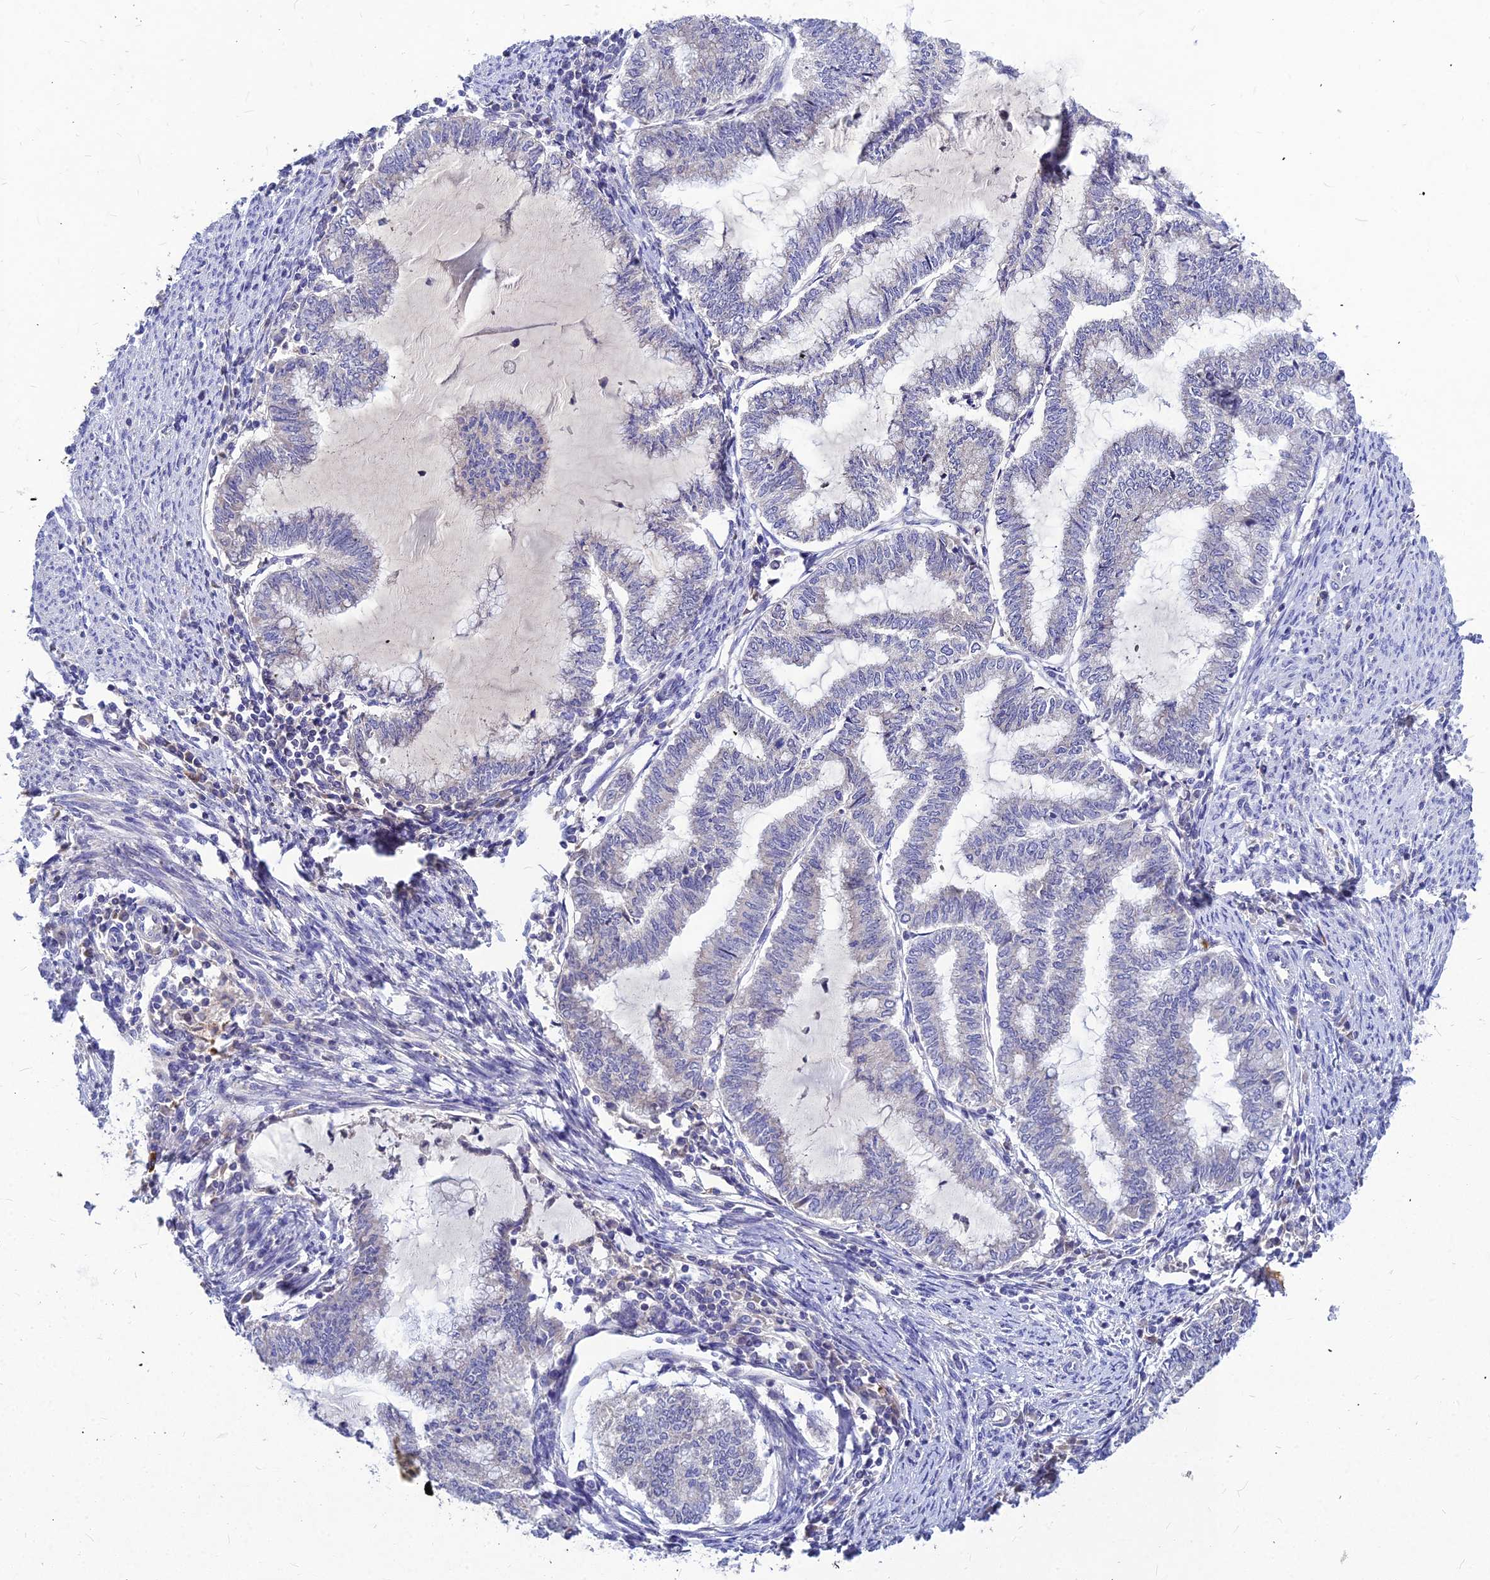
{"staining": {"intensity": "negative", "quantity": "none", "location": "none"}, "tissue": "endometrial cancer", "cell_type": "Tumor cells", "image_type": "cancer", "snomed": [{"axis": "morphology", "description": "Adenocarcinoma, NOS"}, {"axis": "topography", "description": "Endometrium"}], "caption": "High power microscopy micrograph of an IHC micrograph of adenocarcinoma (endometrial), revealing no significant positivity in tumor cells. (Stains: DAB (3,3'-diaminobenzidine) immunohistochemistry with hematoxylin counter stain, Microscopy: brightfield microscopy at high magnification).", "gene": "DMRTA1", "patient": {"sex": "female", "age": 79}}